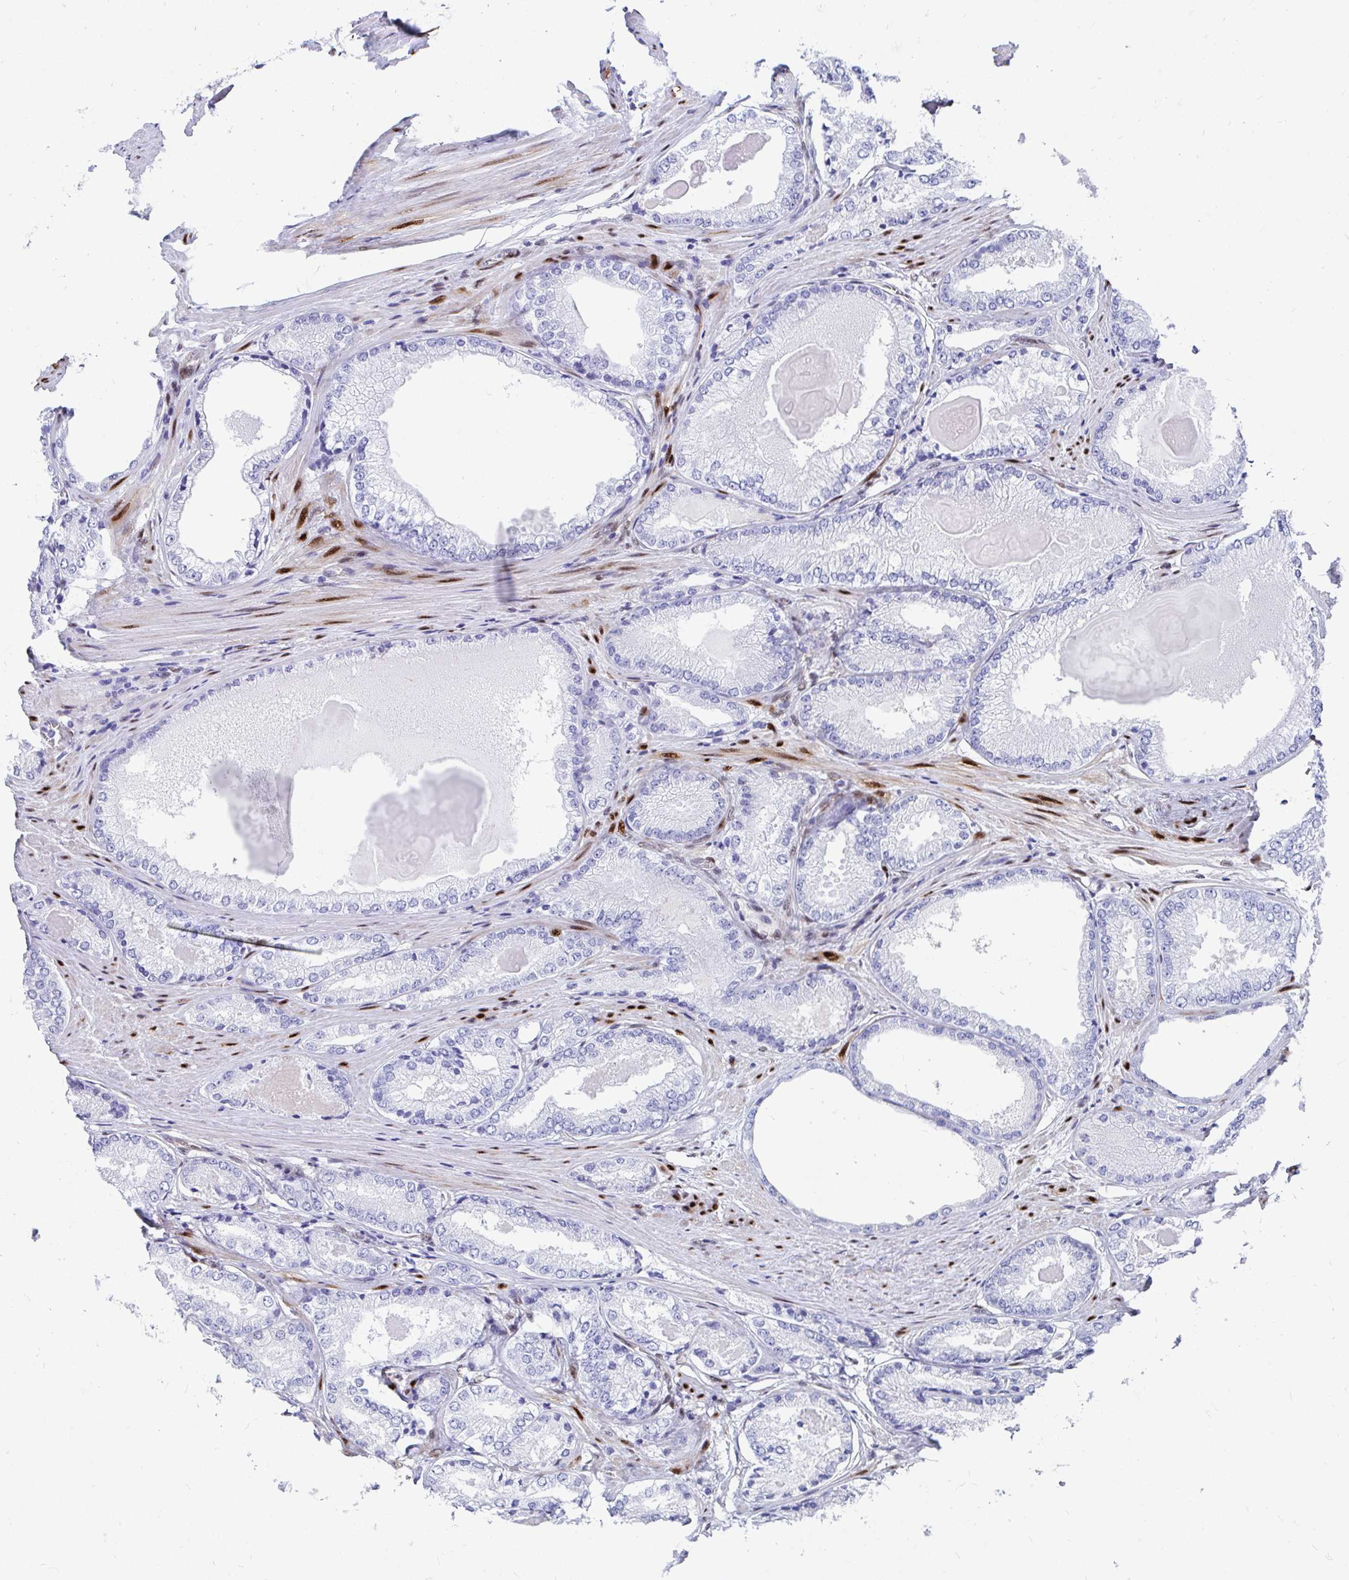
{"staining": {"intensity": "negative", "quantity": "none", "location": "none"}, "tissue": "prostate cancer", "cell_type": "Tumor cells", "image_type": "cancer", "snomed": [{"axis": "morphology", "description": "Adenocarcinoma, NOS"}, {"axis": "morphology", "description": "Adenocarcinoma, Low grade"}, {"axis": "topography", "description": "Prostate"}], "caption": "Immunohistochemistry (IHC) micrograph of neoplastic tissue: human prostate adenocarcinoma (low-grade) stained with DAB (3,3'-diaminobenzidine) displays no significant protein expression in tumor cells. The staining was performed using DAB to visualize the protein expression in brown, while the nuclei were stained in blue with hematoxylin (Magnification: 20x).", "gene": "RBPMS", "patient": {"sex": "male", "age": 68}}